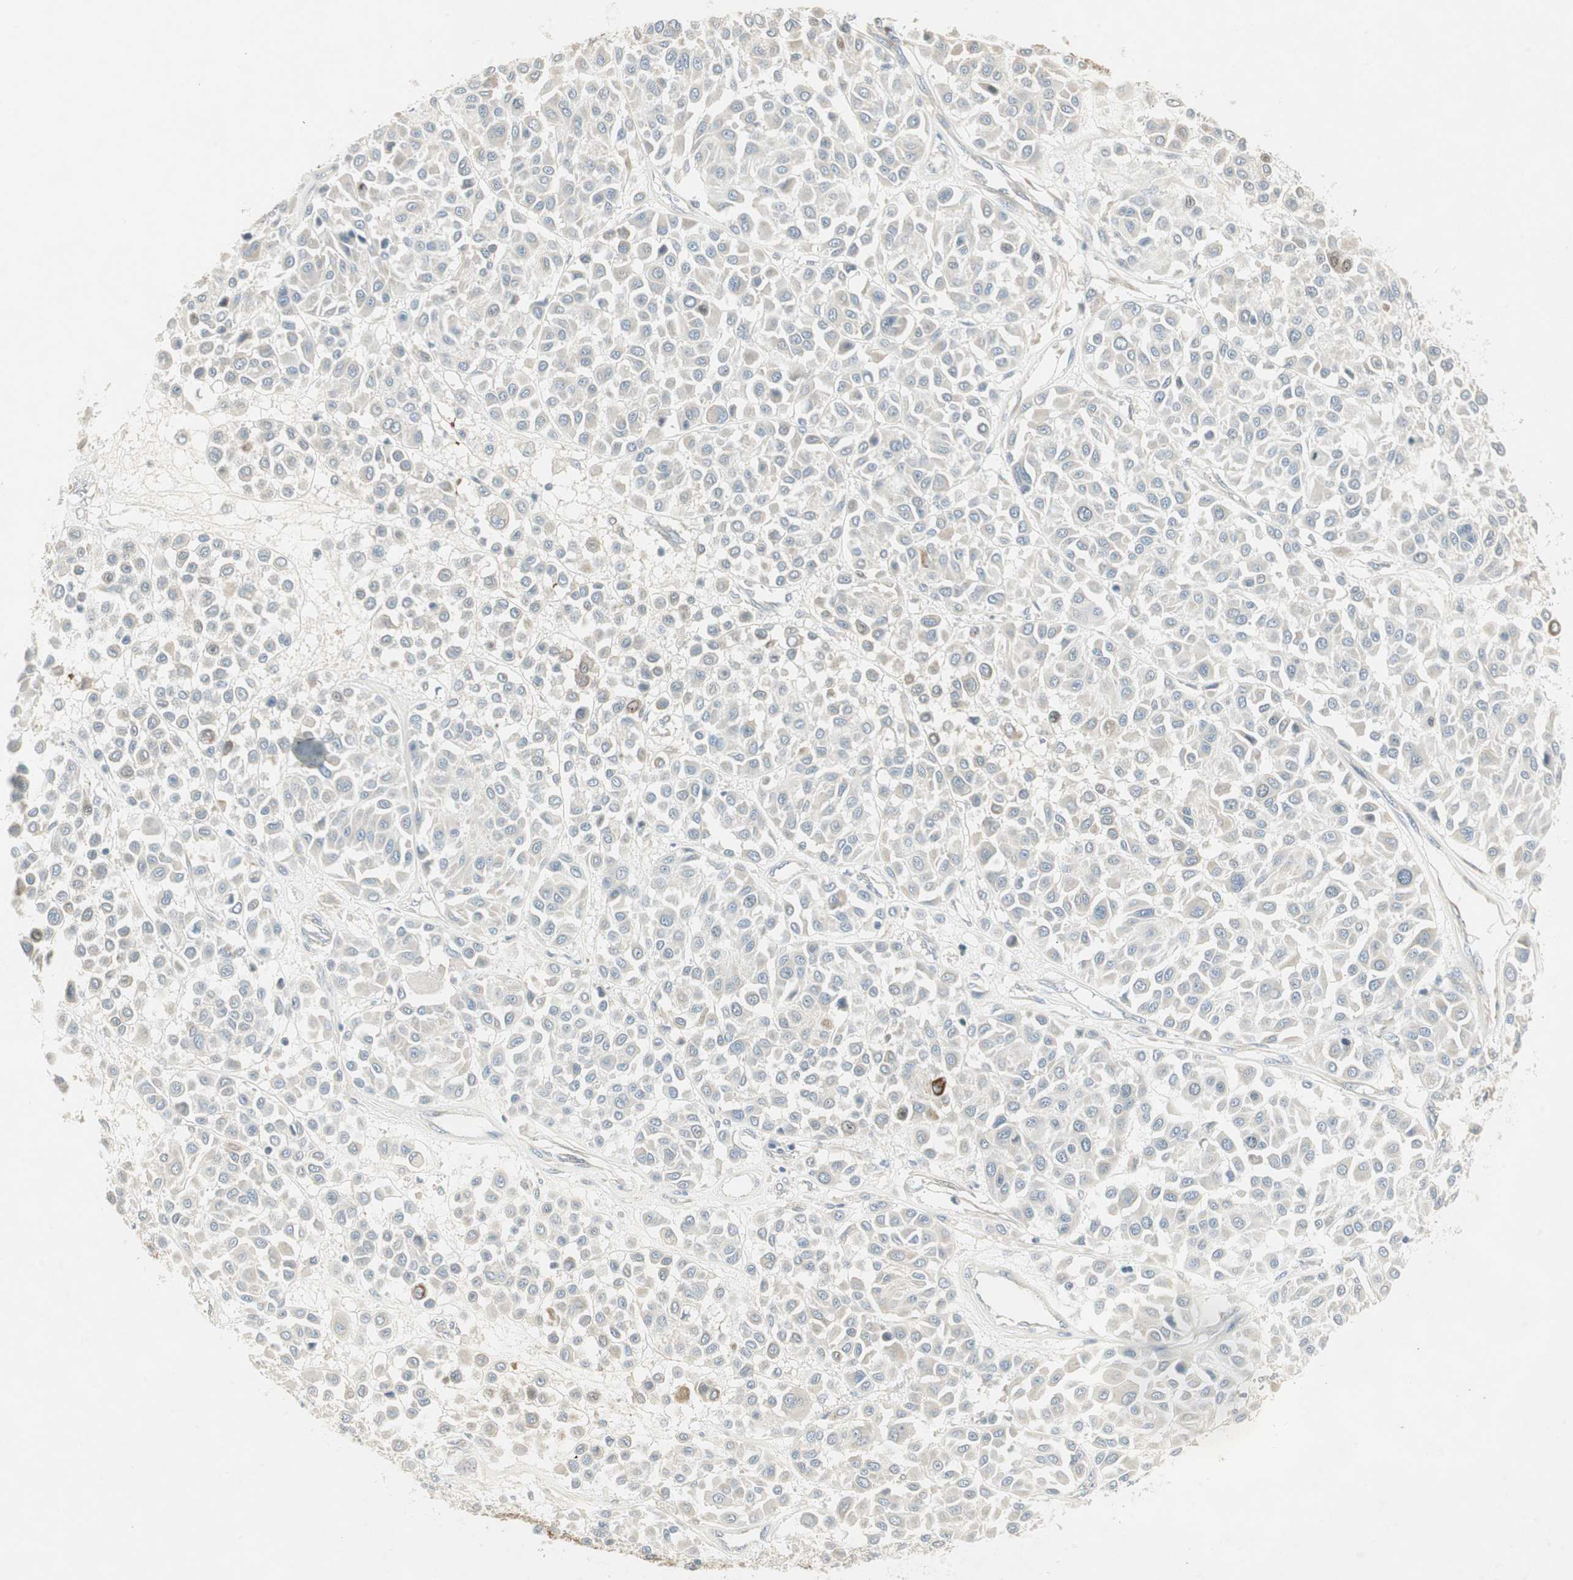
{"staining": {"intensity": "weak", "quantity": "<25%", "location": "cytoplasmic/membranous"}, "tissue": "melanoma", "cell_type": "Tumor cells", "image_type": "cancer", "snomed": [{"axis": "morphology", "description": "Malignant melanoma, Metastatic site"}, {"axis": "topography", "description": "Soft tissue"}], "caption": "Melanoma stained for a protein using IHC displays no positivity tumor cells.", "gene": "STON1-GTF2A1L", "patient": {"sex": "male", "age": 41}}